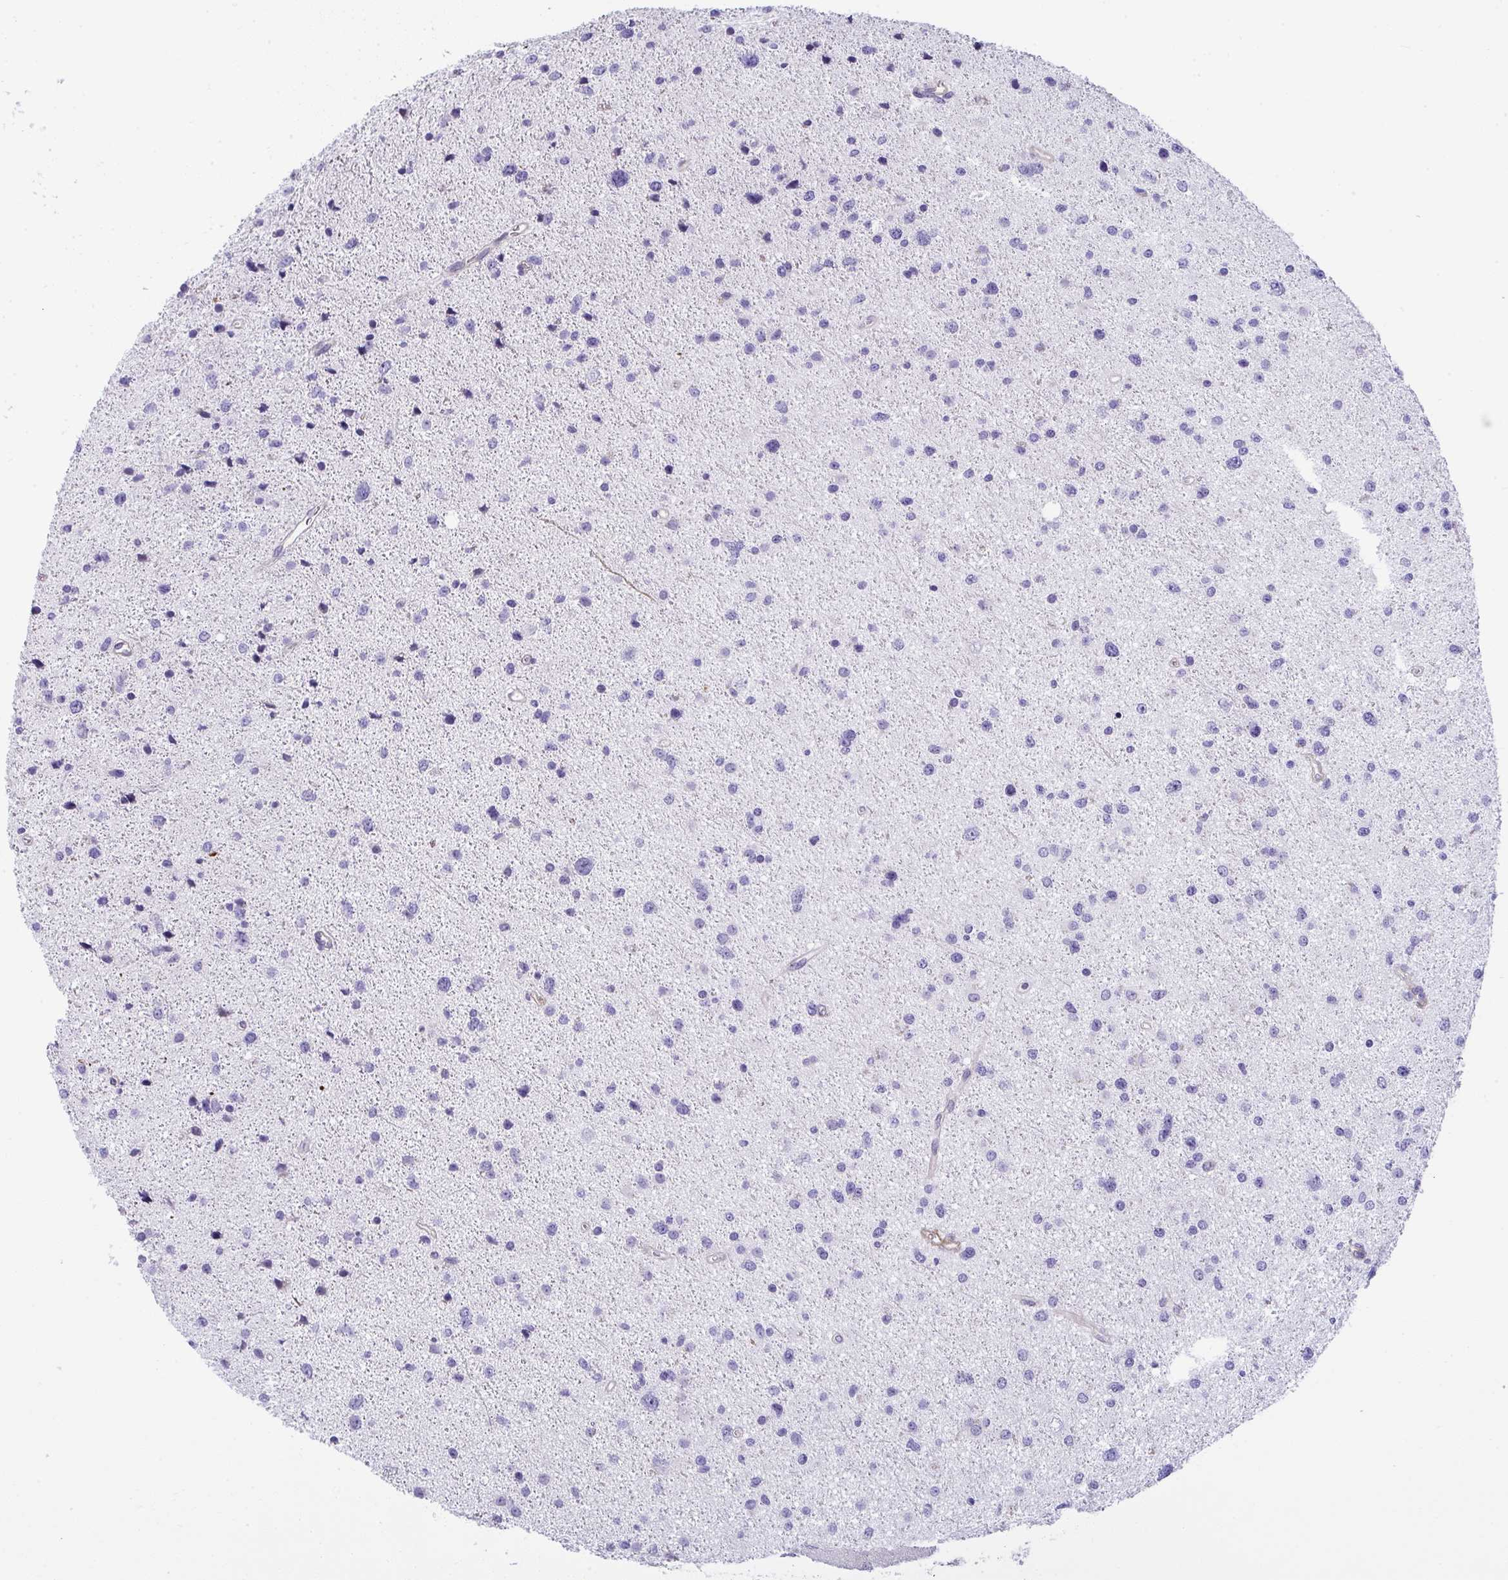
{"staining": {"intensity": "negative", "quantity": "none", "location": "none"}, "tissue": "glioma", "cell_type": "Tumor cells", "image_type": "cancer", "snomed": [{"axis": "morphology", "description": "Glioma, malignant, Low grade"}, {"axis": "topography", "description": "Brain"}], "caption": "This is an immunohistochemistry (IHC) micrograph of glioma. There is no staining in tumor cells.", "gene": "MYL12A", "patient": {"sex": "female", "age": 55}}